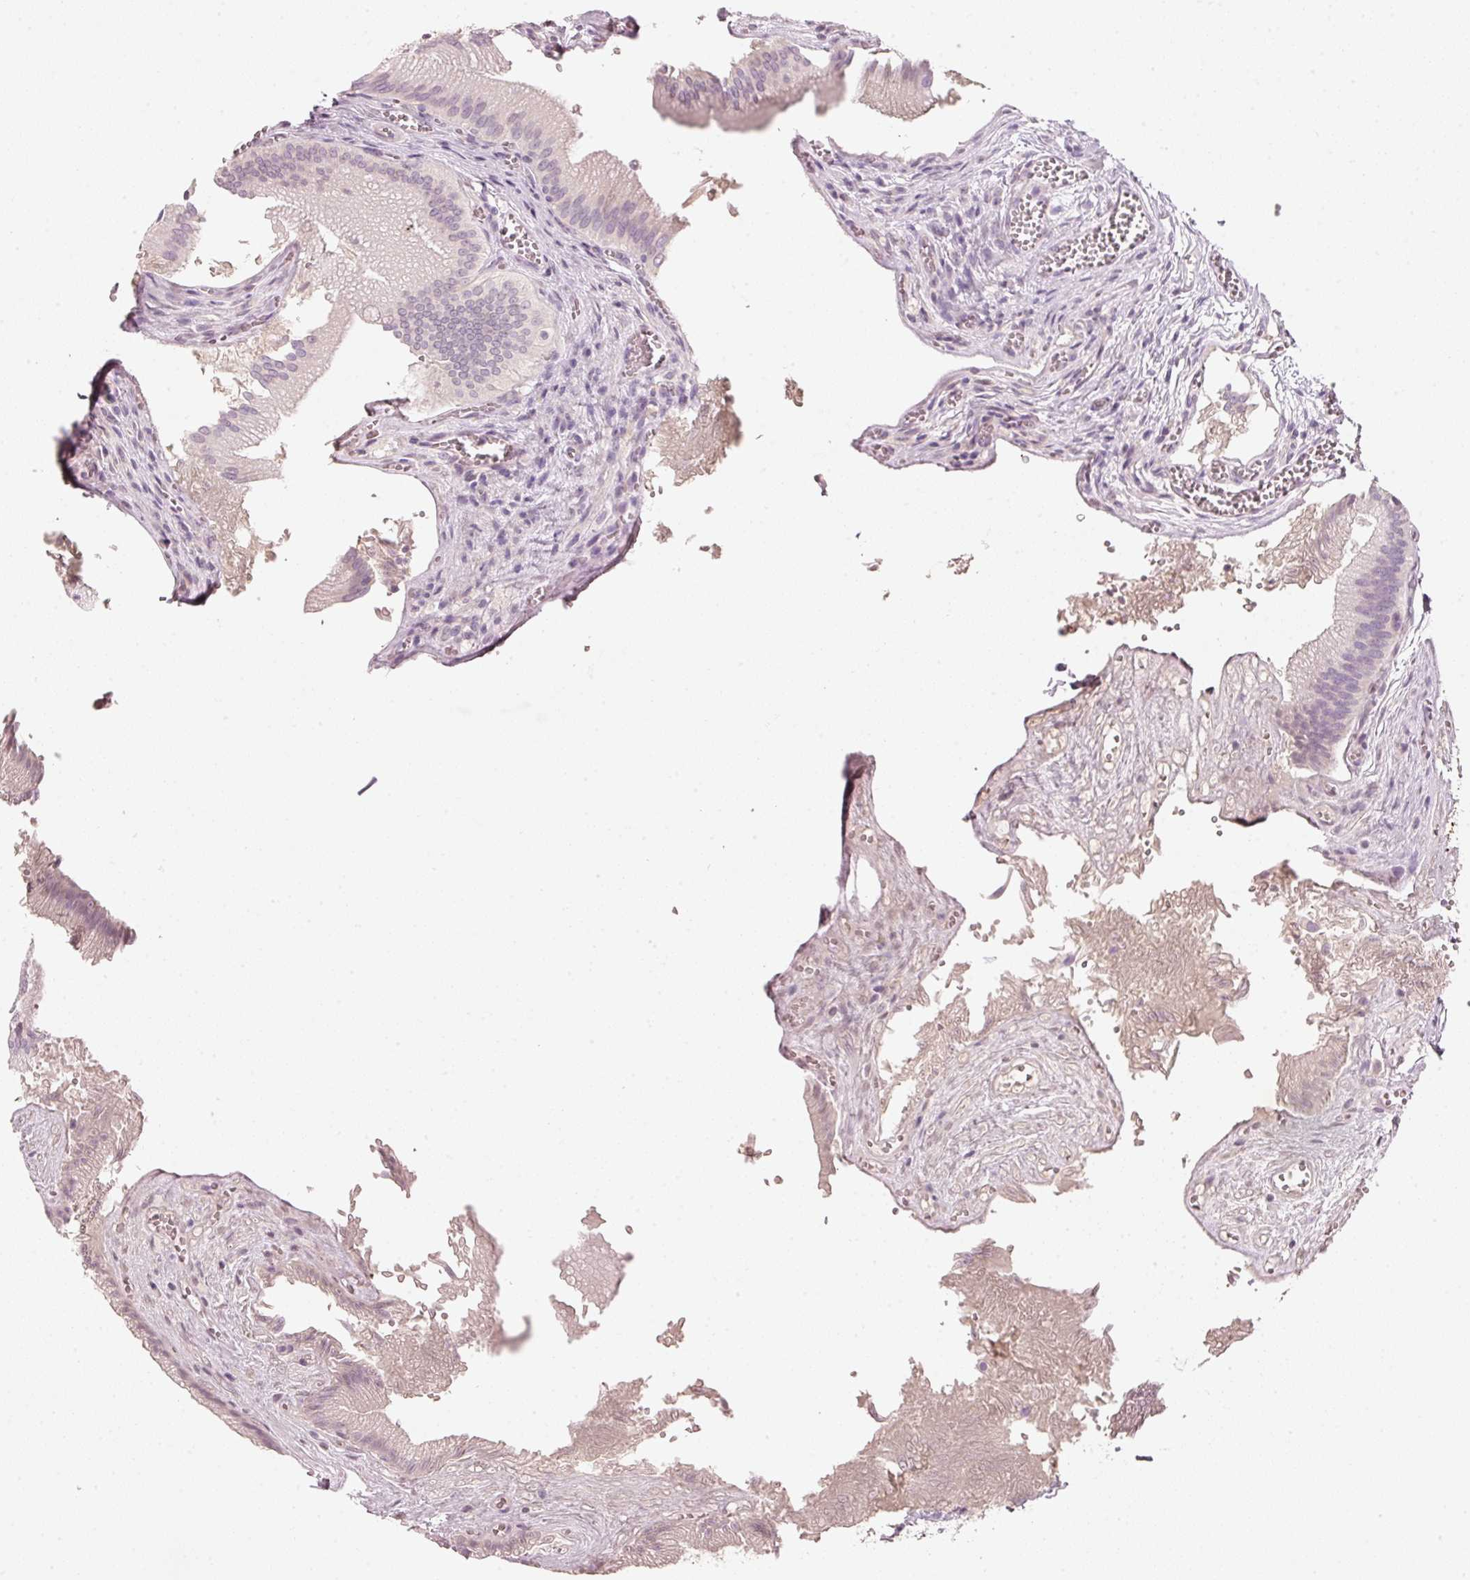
{"staining": {"intensity": "negative", "quantity": "none", "location": "none"}, "tissue": "gallbladder", "cell_type": "Glandular cells", "image_type": "normal", "snomed": [{"axis": "morphology", "description": "Normal tissue, NOS"}, {"axis": "topography", "description": "Gallbladder"}], "caption": "Image shows no significant protein expression in glandular cells of benign gallbladder.", "gene": "STEAP1", "patient": {"sex": "male", "age": 17}}